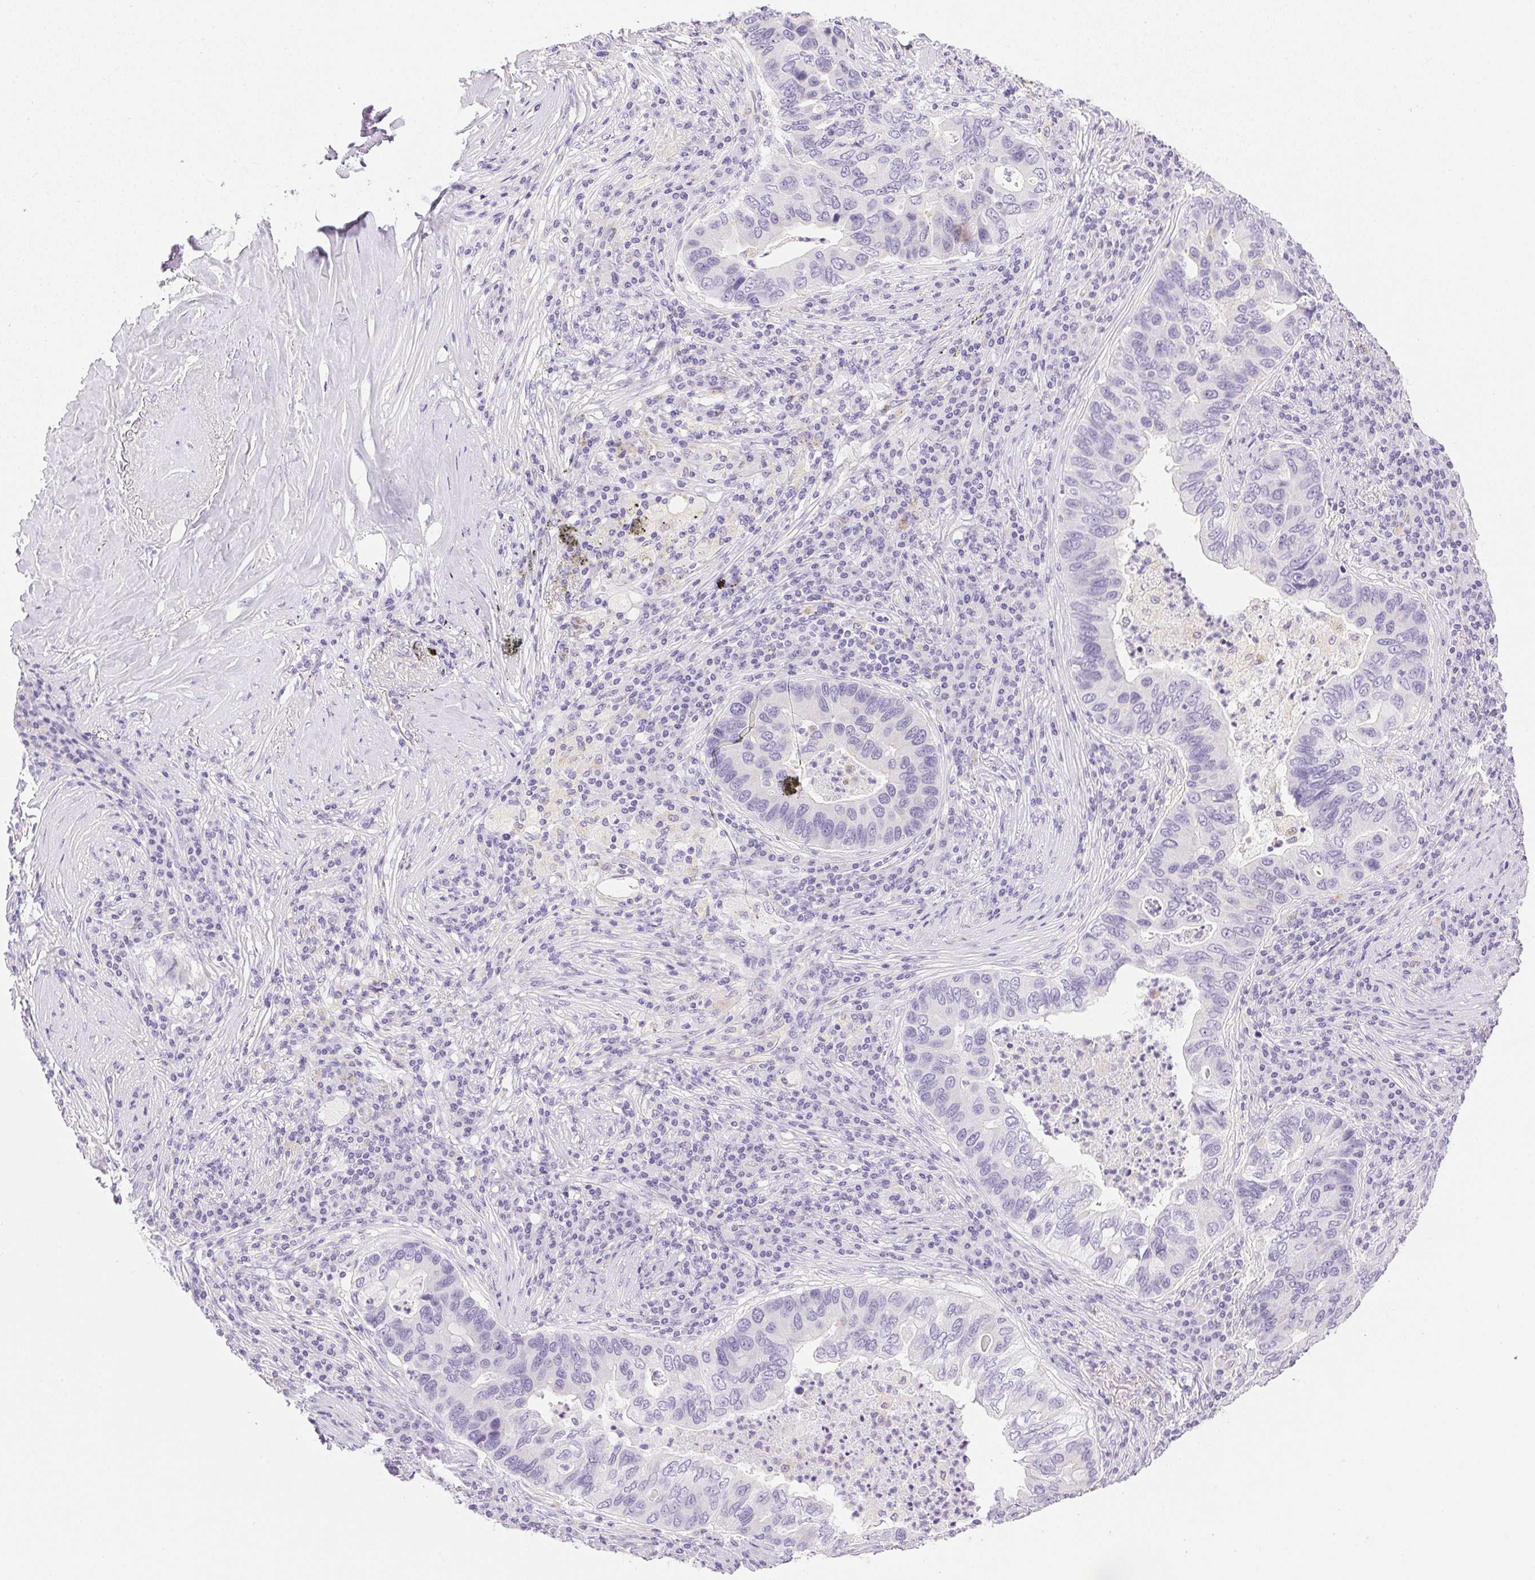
{"staining": {"intensity": "negative", "quantity": "none", "location": "none"}, "tissue": "lung cancer", "cell_type": "Tumor cells", "image_type": "cancer", "snomed": [{"axis": "morphology", "description": "Adenocarcinoma, NOS"}, {"axis": "morphology", "description": "Adenocarcinoma, metastatic, NOS"}, {"axis": "topography", "description": "Lymph node"}, {"axis": "topography", "description": "Lung"}], "caption": "IHC of human lung adenocarcinoma shows no positivity in tumor cells.", "gene": "ATP6V1G3", "patient": {"sex": "female", "age": 54}}